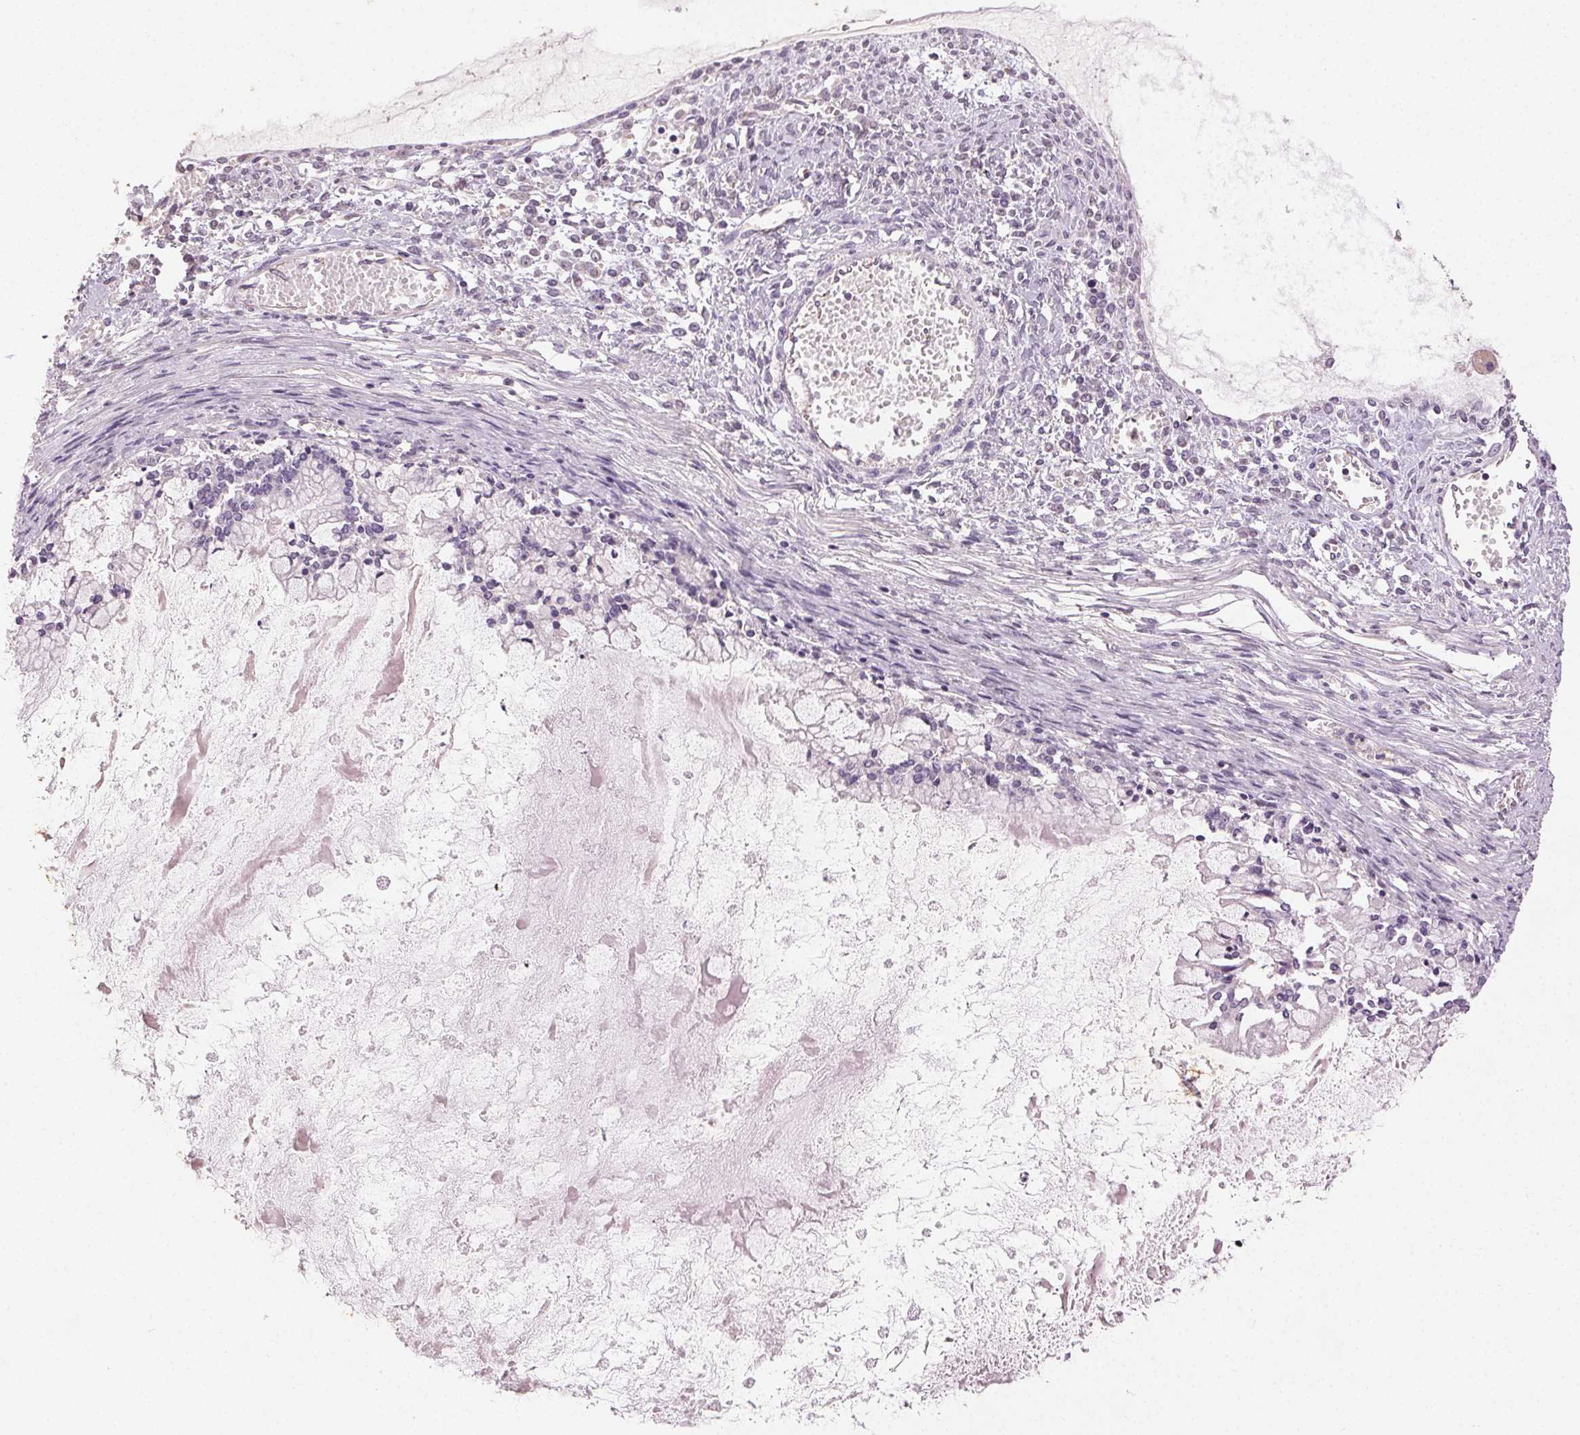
{"staining": {"intensity": "negative", "quantity": "none", "location": "none"}, "tissue": "ovarian cancer", "cell_type": "Tumor cells", "image_type": "cancer", "snomed": [{"axis": "morphology", "description": "Cystadenocarcinoma, mucinous, NOS"}, {"axis": "topography", "description": "Ovary"}], "caption": "The image demonstrates no significant positivity in tumor cells of mucinous cystadenocarcinoma (ovarian).", "gene": "CLTRN", "patient": {"sex": "female", "age": 67}}